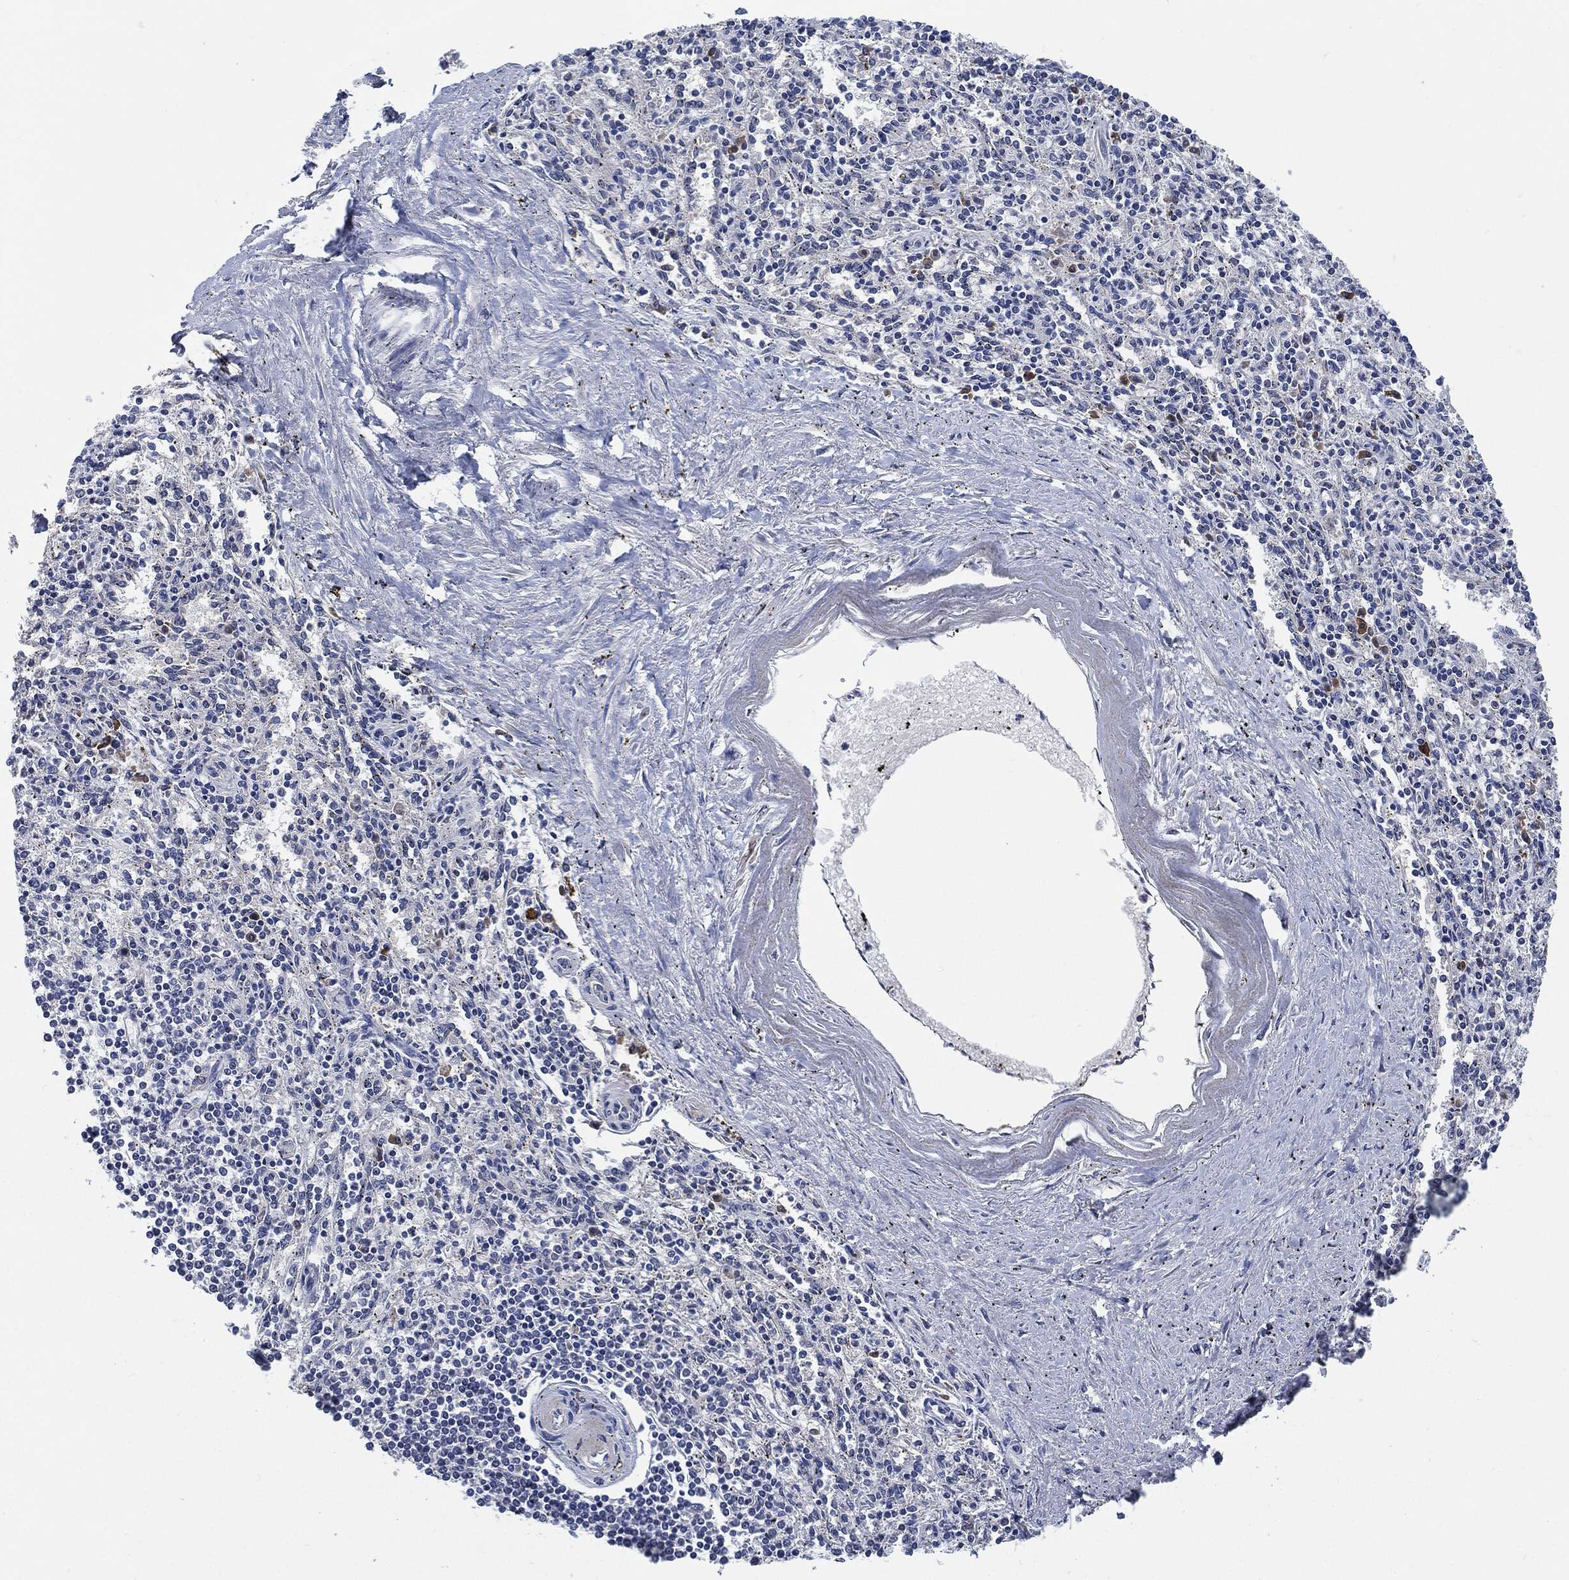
{"staining": {"intensity": "negative", "quantity": "none", "location": "none"}, "tissue": "spleen", "cell_type": "Cells in red pulp", "image_type": "normal", "snomed": [{"axis": "morphology", "description": "Normal tissue, NOS"}, {"axis": "topography", "description": "Spleen"}], "caption": "A high-resolution micrograph shows IHC staining of normal spleen, which shows no significant staining in cells in red pulp.", "gene": "IL2RG", "patient": {"sex": "male", "age": 69}}